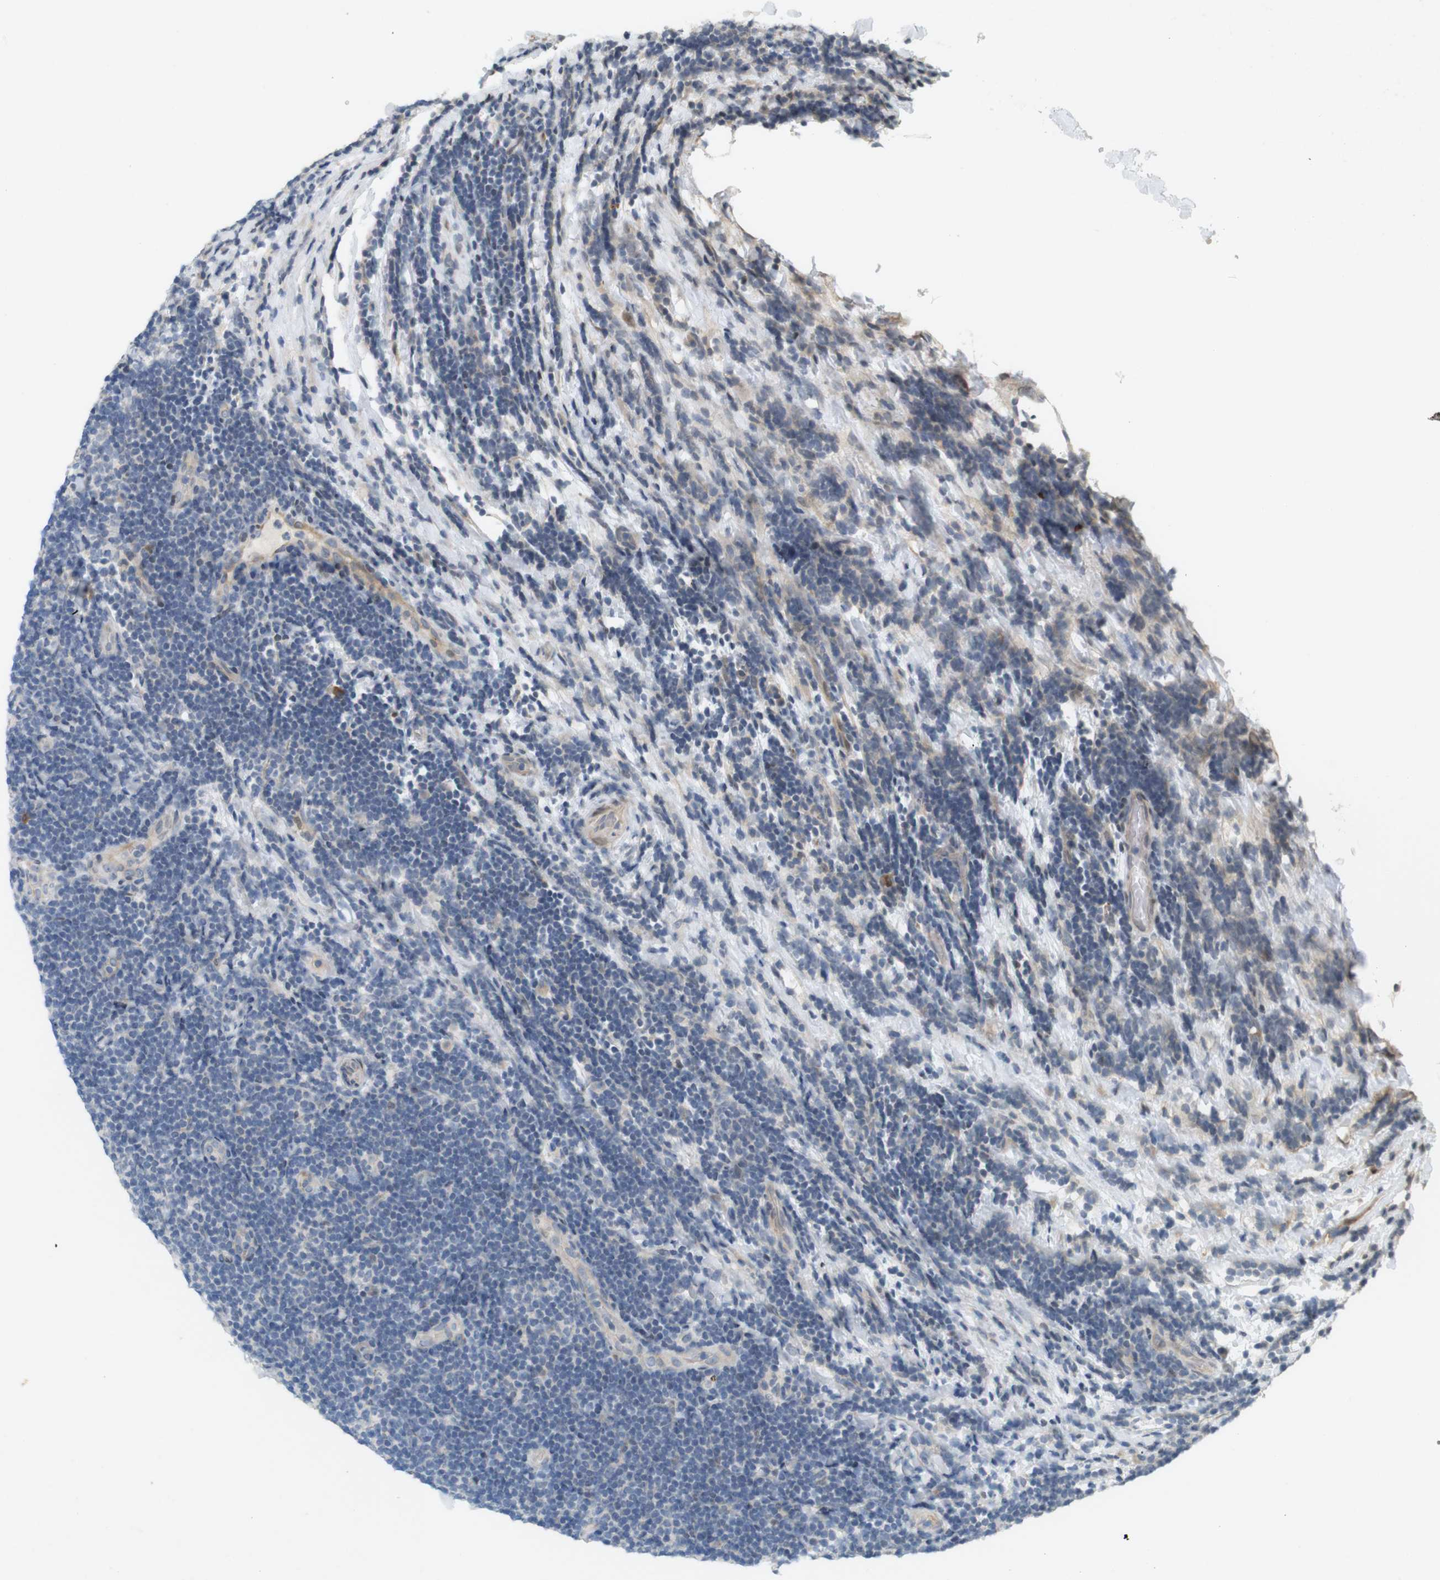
{"staining": {"intensity": "negative", "quantity": "none", "location": "none"}, "tissue": "lymphoma", "cell_type": "Tumor cells", "image_type": "cancer", "snomed": [{"axis": "morphology", "description": "Malignant lymphoma, non-Hodgkin's type, Low grade"}, {"axis": "topography", "description": "Lymph node"}], "caption": "Immunohistochemistry image of lymphoma stained for a protein (brown), which exhibits no expression in tumor cells.", "gene": "PPP1R14A", "patient": {"sex": "male", "age": 83}}